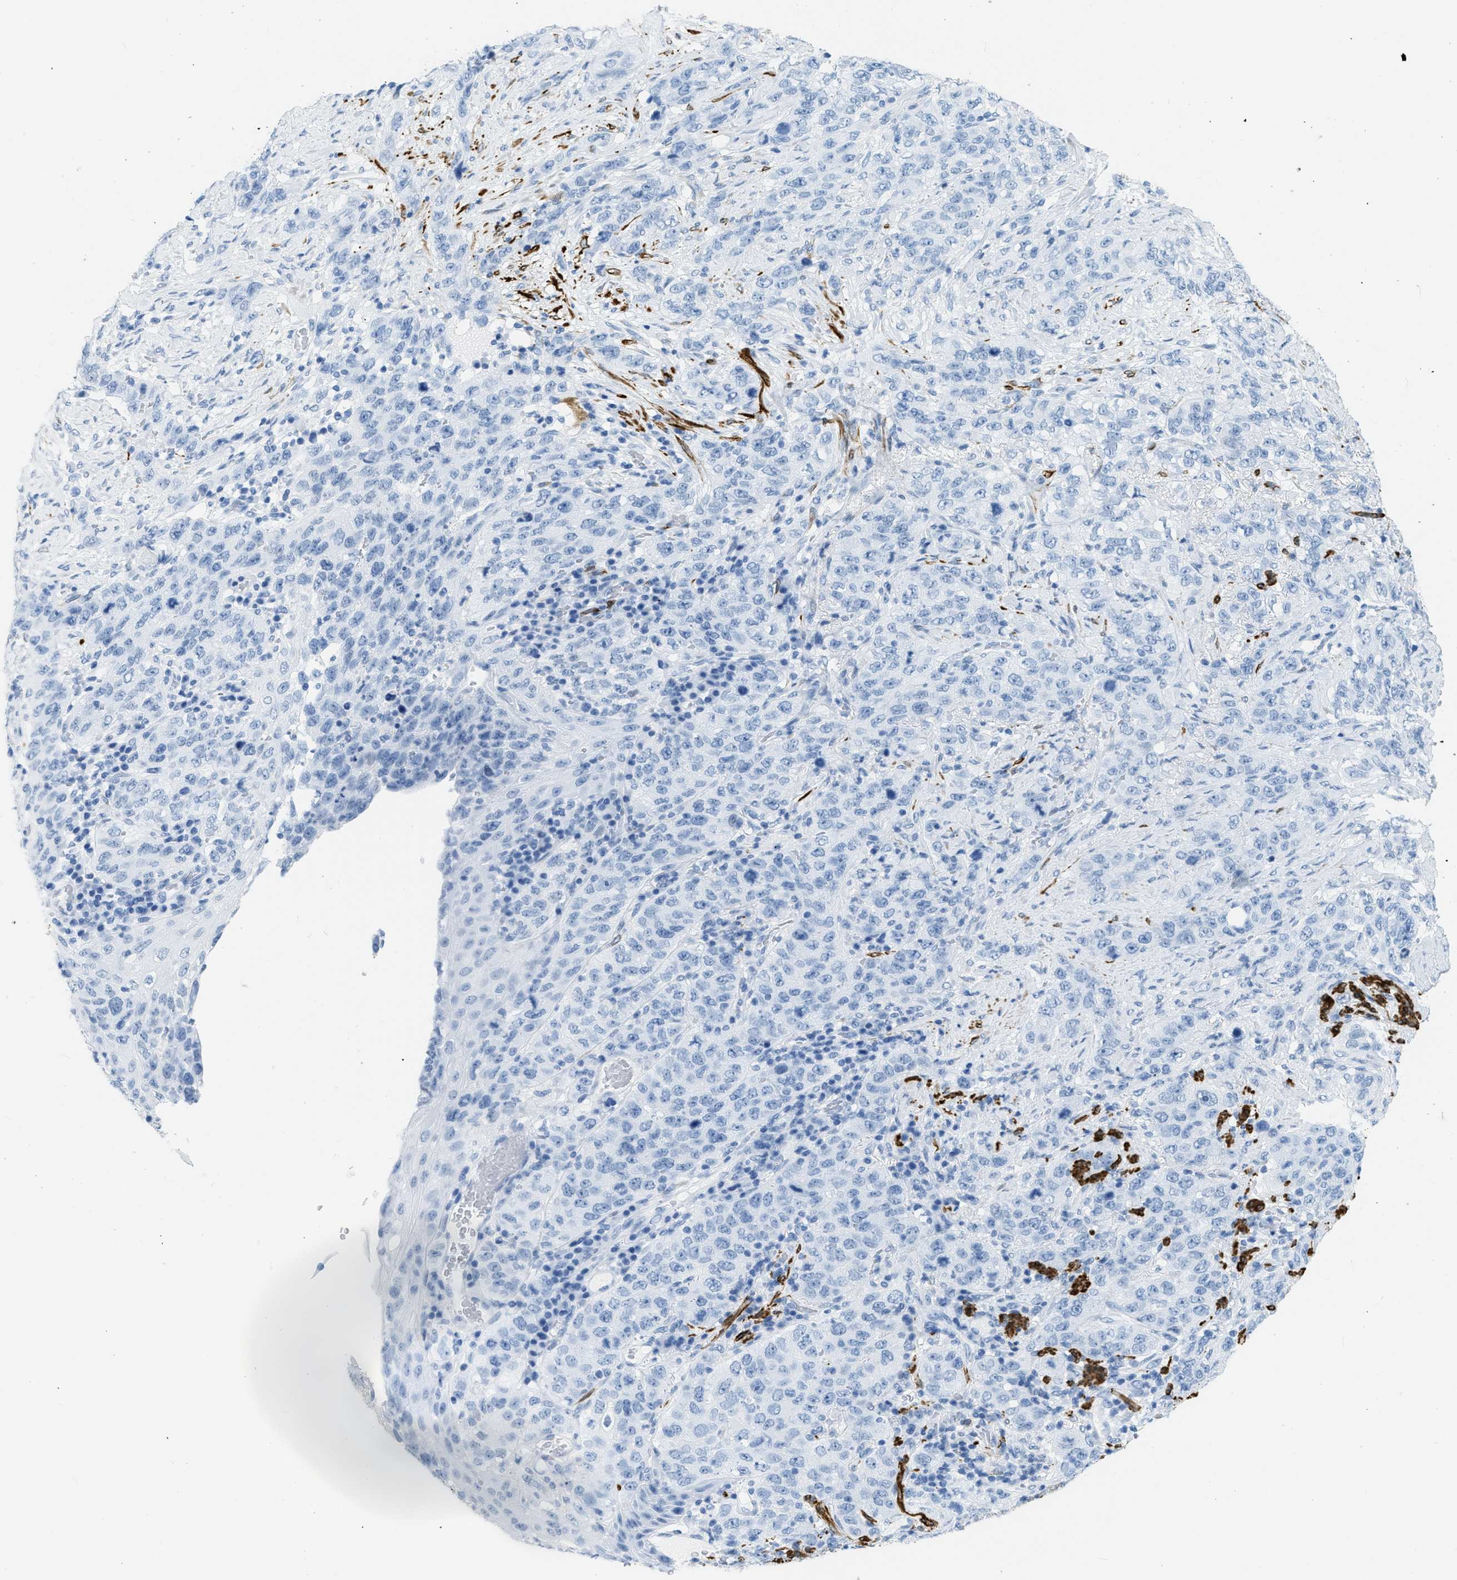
{"staining": {"intensity": "negative", "quantity": "none", "location": "none"}, "tissue": "stomach cancer", "cell_type": "Tumor cells", "image_type": "cancer", "snomed": [{"axis": "morphology", "description": "Adenocarcinoma, NOS"}, {"axis": "topography", "description": "Stomach"}], "caption": "This image is of stomach cancer (adenocarcinoma) stained with immunohistochemistry to label a protein in brown with the nuclei are counter-stained blue. There is no positivity in tumor cells.", "gene": "DES", "patient": {"sex": "male", "age": 48}}